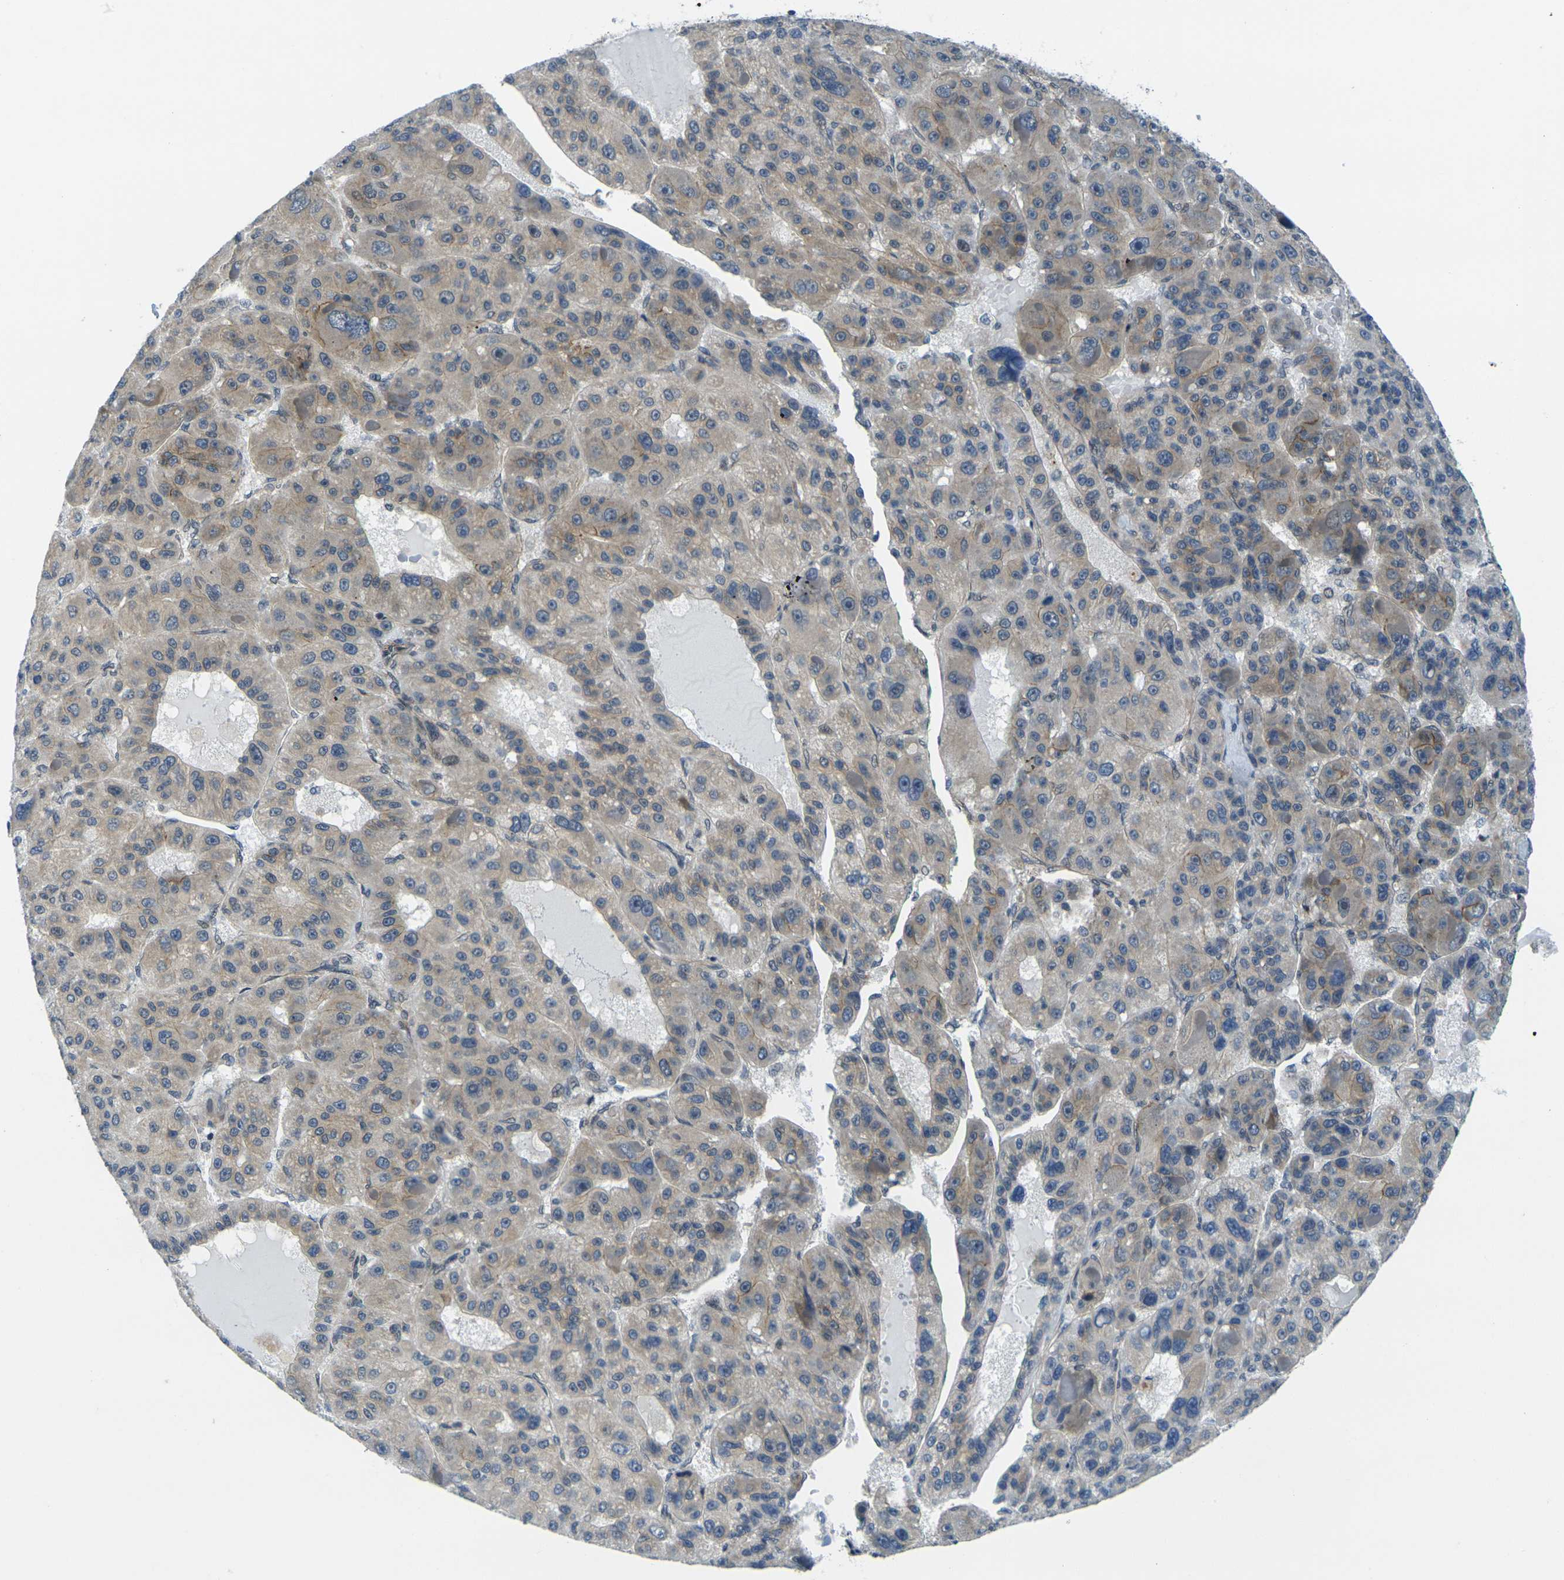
{"staining": {"intensity": "moderate", "quantity": "25%-75%", "location": "cytoplasmic/membranous"}, "tissue": "liver cancer", "cell_type": "Tumor cells", "image_type": "cancer", "snomed": [{"axis": "morphology", "description": "Carcinoma, Hepatocellular, NOS"}, {"axis": "topography", "description": "Liver"}], "caption": "Human hepatocellular carcinoma (liver) stained for a protein (brown) reveals moderate cytoplasmic/membranous positive staining in approximately 25%-75% of tumor cells.", "gene": "KCTD10", "patient": {"sex": "male", "age": 76}}